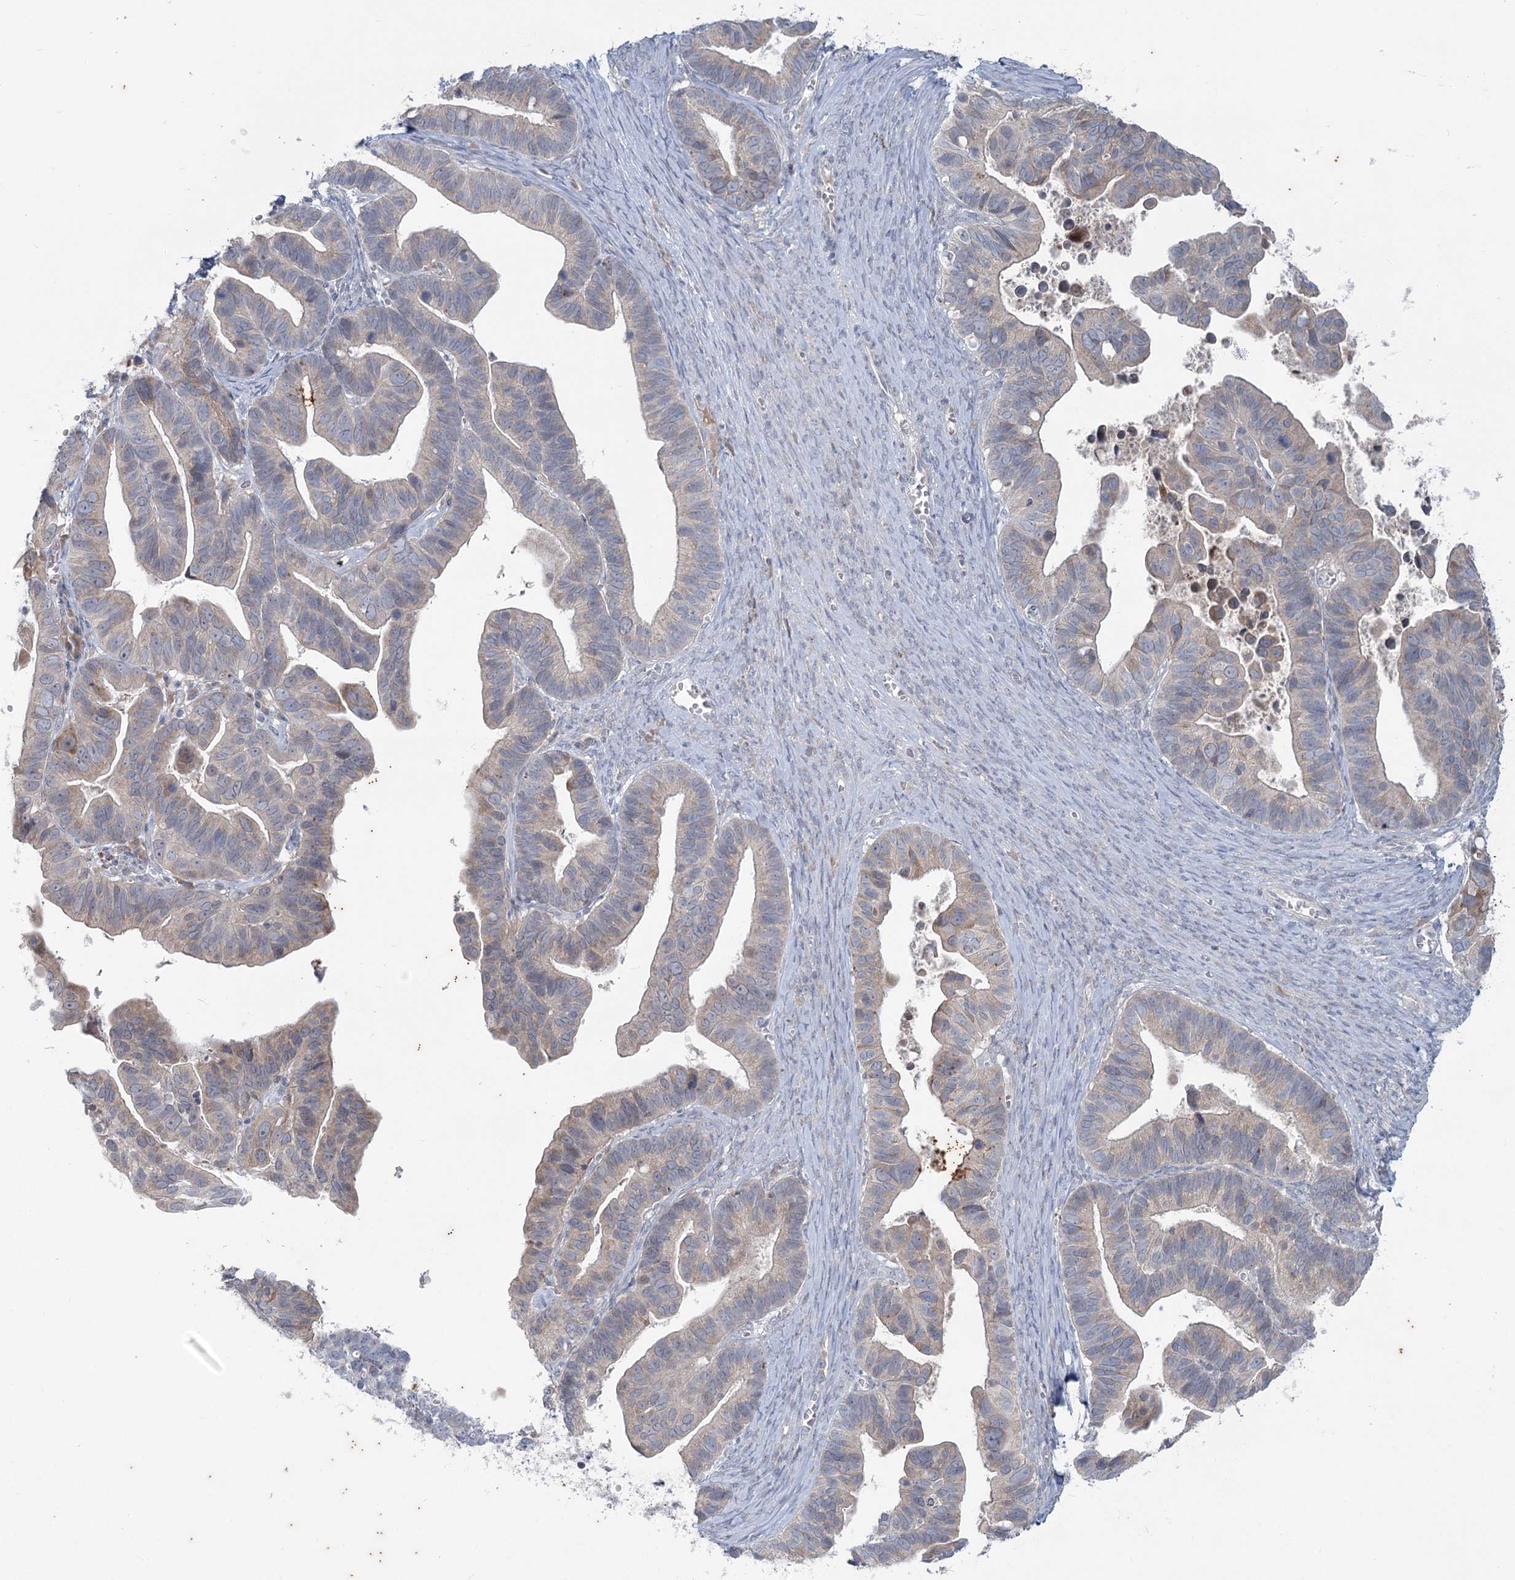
{"staining": {"intensity": "negative", "quantity": "none", "location": "none"}, "tissue": "ovarian cancer", "cell_type": "Tumor cells", "image_type": "cancer", "snomed": [{"axis": "morphology", "description": "Cystadenocarcinoma, serous, NOS"}, {"axis": "topography", "description": "Ovary"}], "caption": "Ovarian cancer (serous cystadenocarcinoma) stained for a protein using immunohistochemistry exhibits no positivity tumor cells.", "gene": "PLA2G12A", "patient": {"sex": "female", "age": 56}}